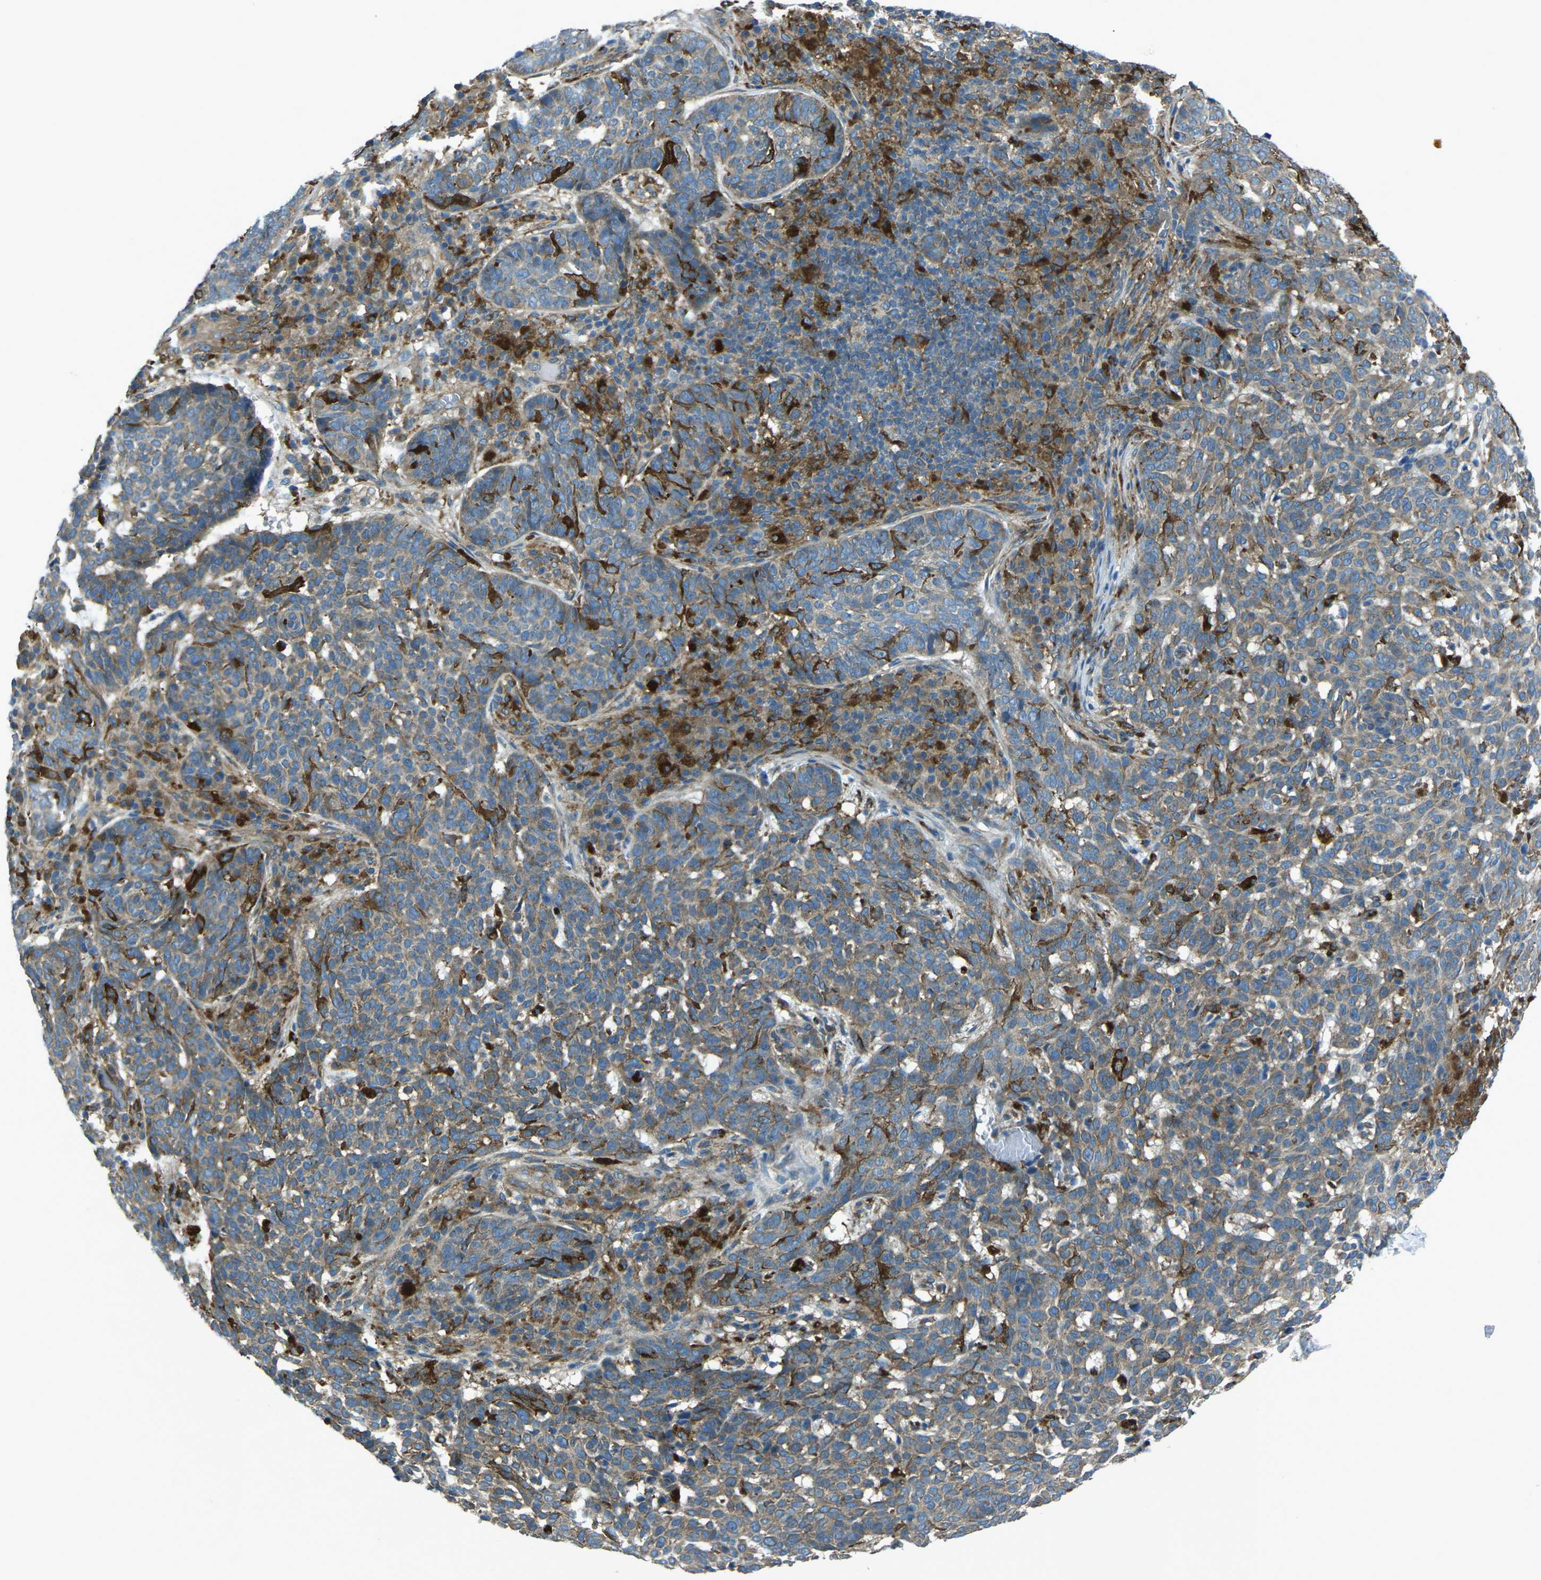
{"staining": {"intensity": "moderate", "quantity": "25%-75%", "location": "cytoplasmic/membranous"}, "tissue": "skin cancer", "cell_type": "Tumor cells", "image_type": "cancer", "snomed": [{"axis": "morphology", "description": "Basal cell carcinoma"}, {"axis": "topography", "description": "Skin"}], "caption": "DAB immunohistochemical staining of skin cancer (basal cell carcinoma) demonstrates moderate cytoplasmic/membranous protein positivity in approximately 25%-75% of tumor cells.", "gene": "CDK17", "patient": {"sex": "male", "age": 85}}